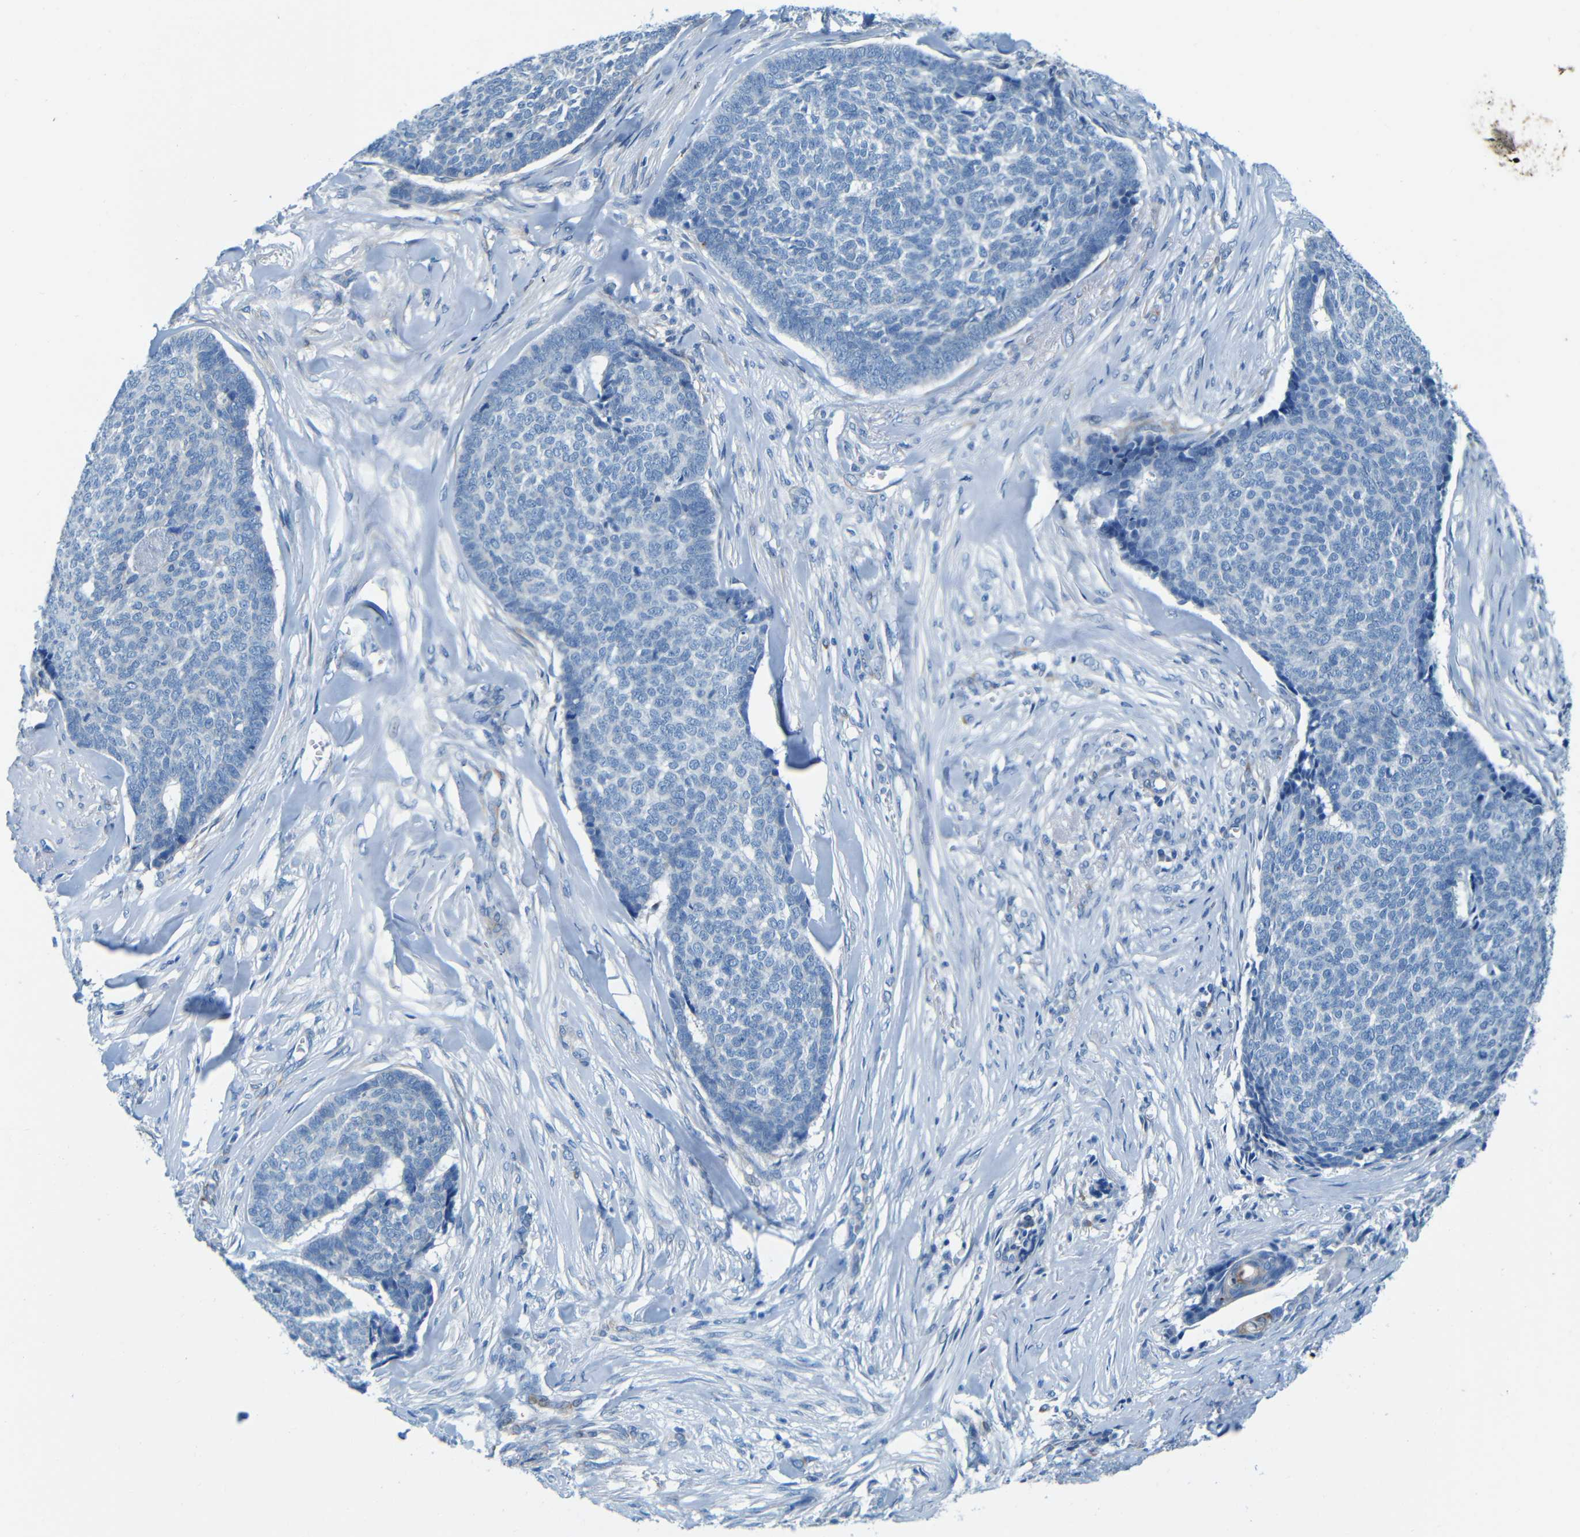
{"staining": {"intensity": "negative", "quantity": "none", "location": "none"}, "tissue": "skin cancer", "cell_type": "Tumor cells", "image_type": "cancer", "snomed": [{"axis": "morphology", "description": "Basal cell carcinoma"}, {"axis": "topography", "description": "Skin"}], "caption": "The immunohistochemistry micrograph has no significant expression in tumor cells of skin basal cell carcinoma tissue.", "gene": "MAP2", "patient": {"sex": "male", "age": 84}}